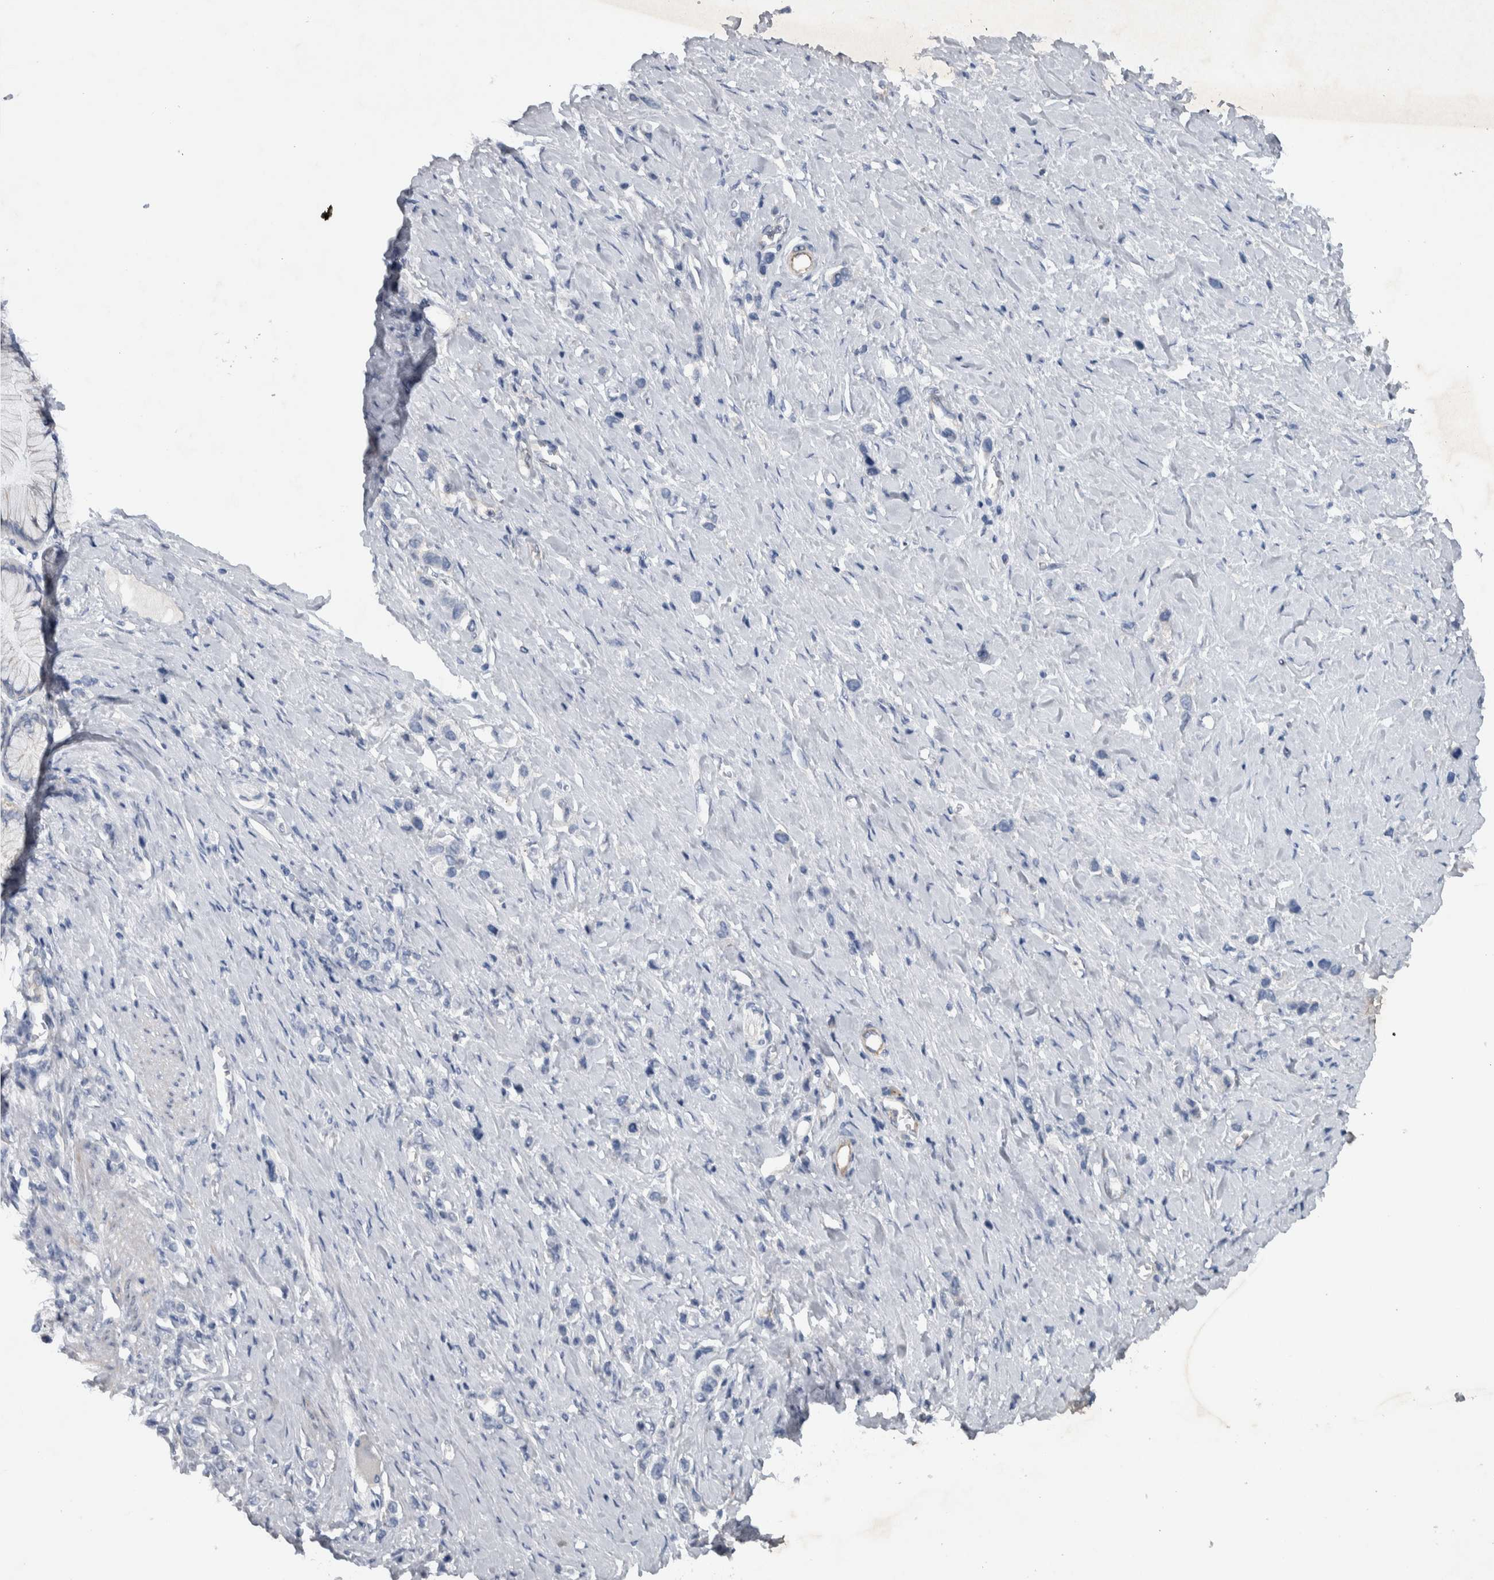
{"staining": {"intensity": "negative", "quantity": "none", "location": "none"}, "tissue": "stomach cancer", "cell_type": "Tumor cells", "image_type": "cancer", "snomed": [{"axis": "morphology", "description": "Adenocarcinoma, NOS"}, {"axis": "topography", "description": "Stomach"}], "caption": "The photomicrograph exhibits no staining of tumor cells in stomach cancer (adenocarcinoma). The staining is performed using DAB brown chromogen with nuclei counter-stained in using hematoxylin.", "gene": "NT5C2", "patient": {"sex": "female", "age": 65}}